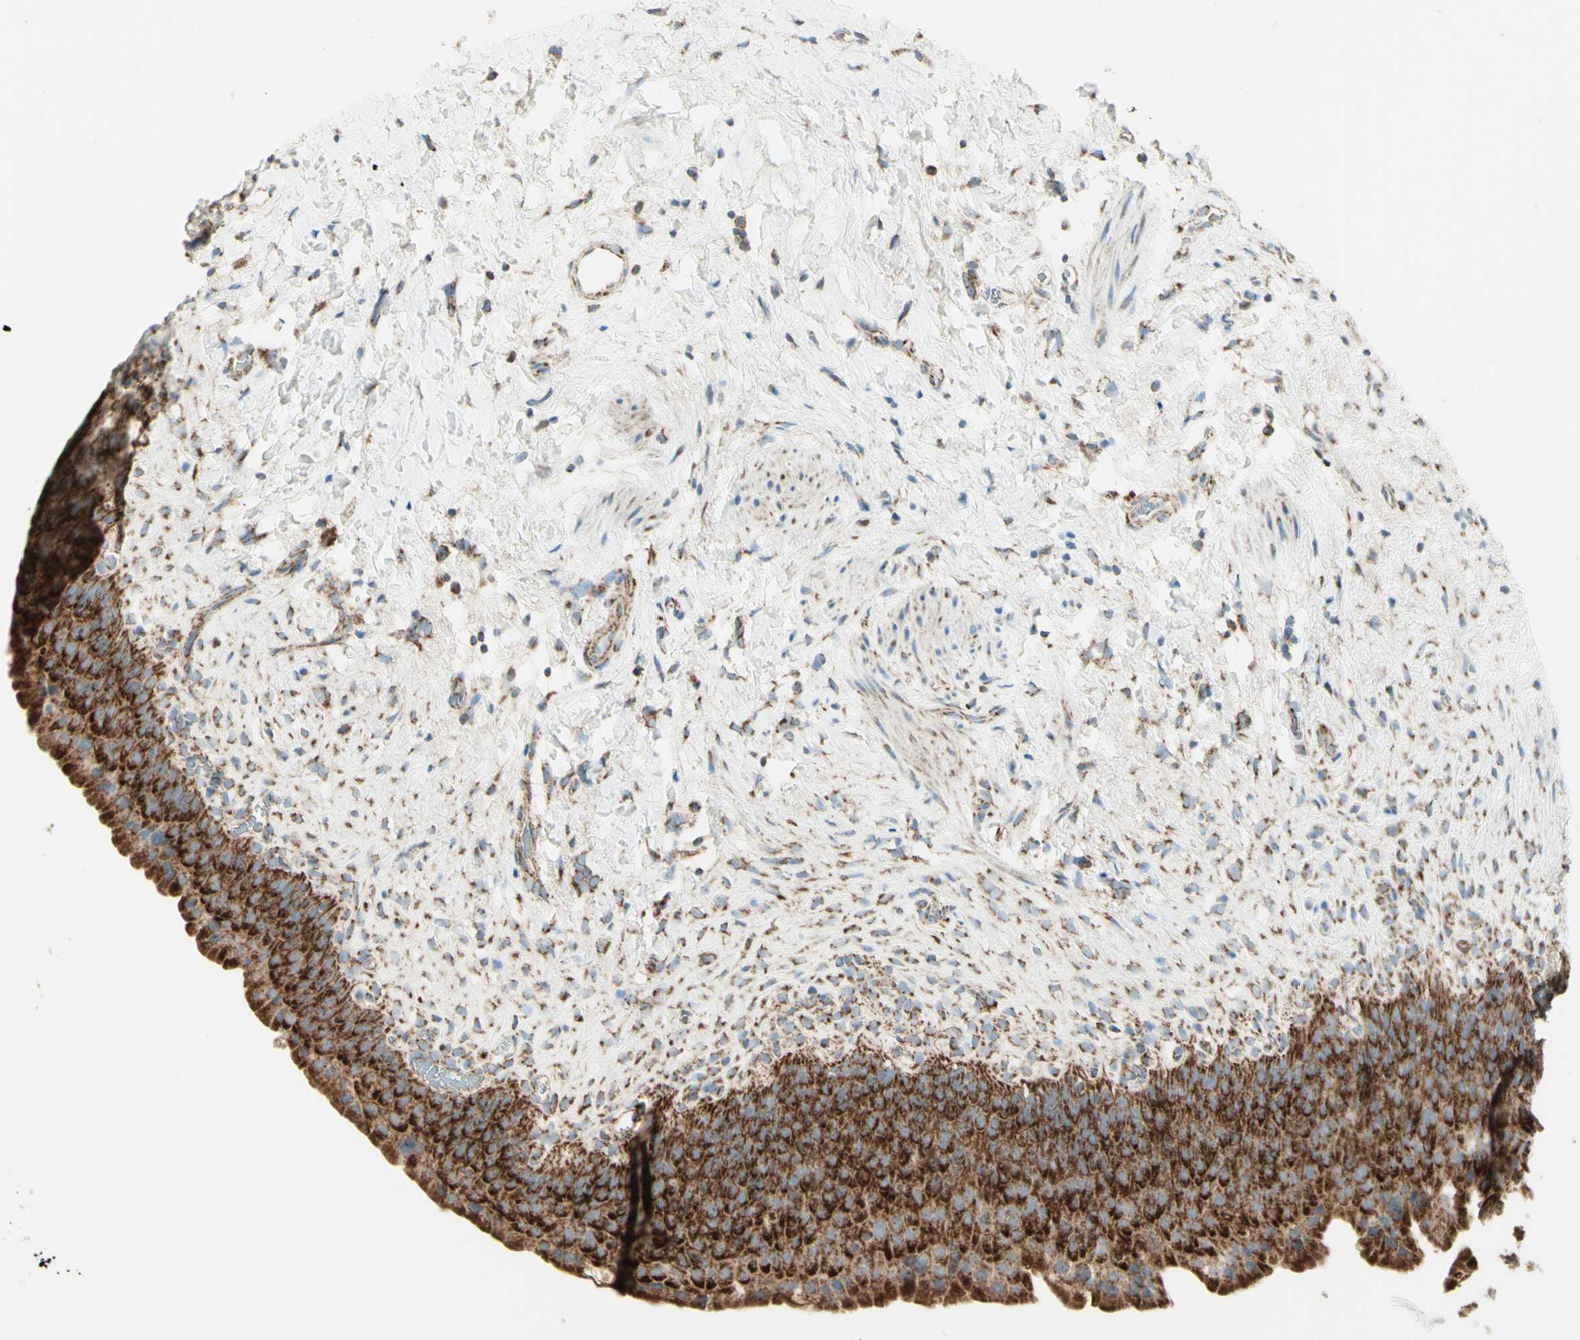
{"staining": {"intensity": "strong", "quantity": ">75%", "location": "cytoplasmic/membranous"}, "tissue": "urinary bladder", "cell_type": "Urothelial cells", "image_type": "normal", "snomed": [{"axis": "morphology", "description": "Normal tissue, NOS"}, {"axis": "topography", "description": "Urinary bladder"}], "caption": "DAB immunohistochemical staining of unremarkable human urinary bladder exhibits strong cytoplasmic/membranous protein staining in about >75% of urothelial cells.", "gene": "ARMC10", "patient": {"sex": "female", "age": 79}}